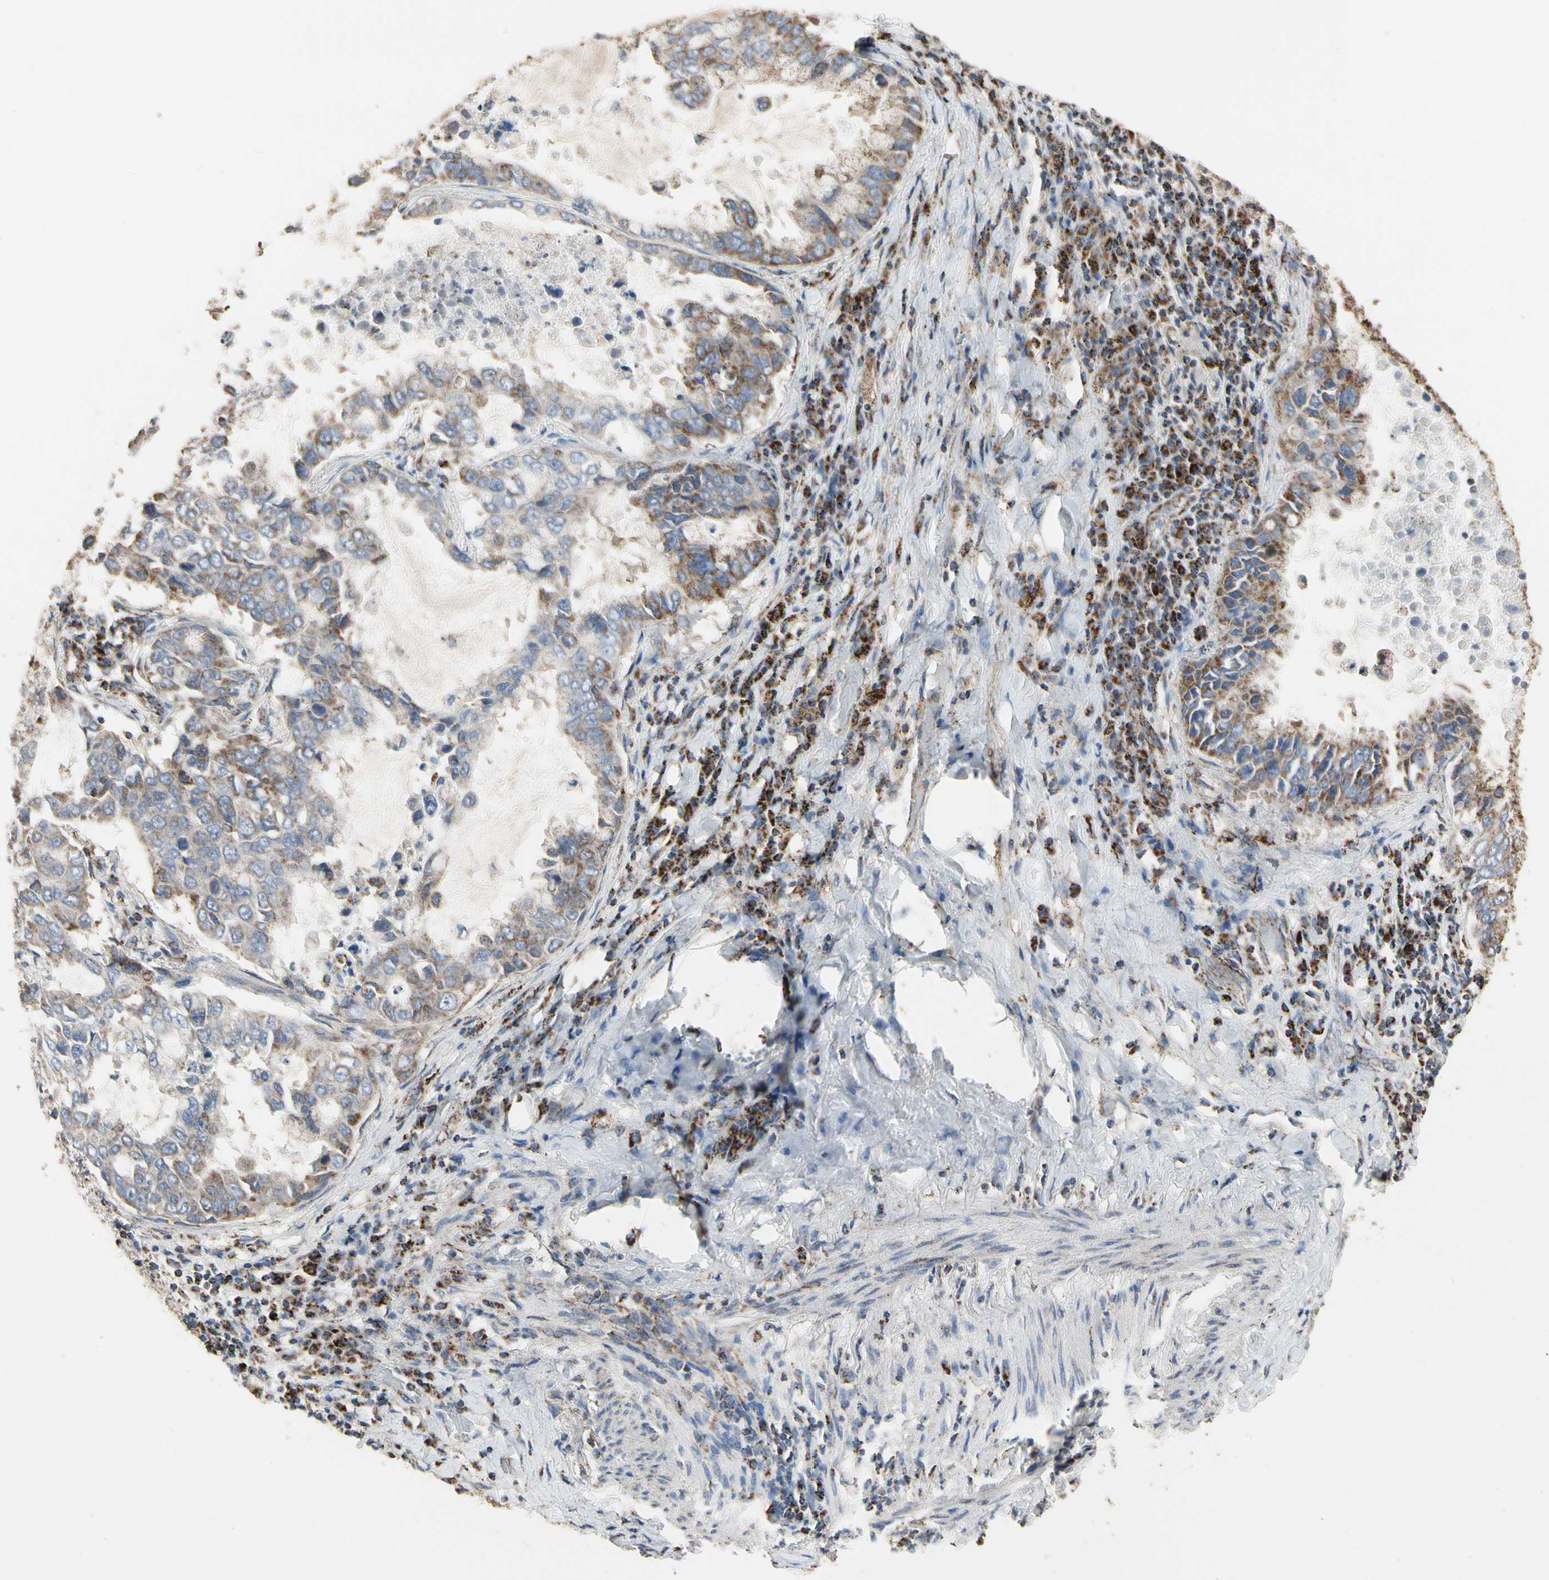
{"staining": {"intensity": "negative", "quantity": "none", "location": "none"}, "tissue": "lung cancer", "cell_type": "Tumor cells", "image_type": "cancer", "snomed": [{"axis": "morphology", "description": "Adenocarcinoma, NOS"}, {"axis": "topography", "description": "Lung"}], "caption": "The image exhibits no staining of tumor cells in adenocarcinoma (lung).", "gene": "TUBA1A", "patient": {"sex": "male", "age": 64}}